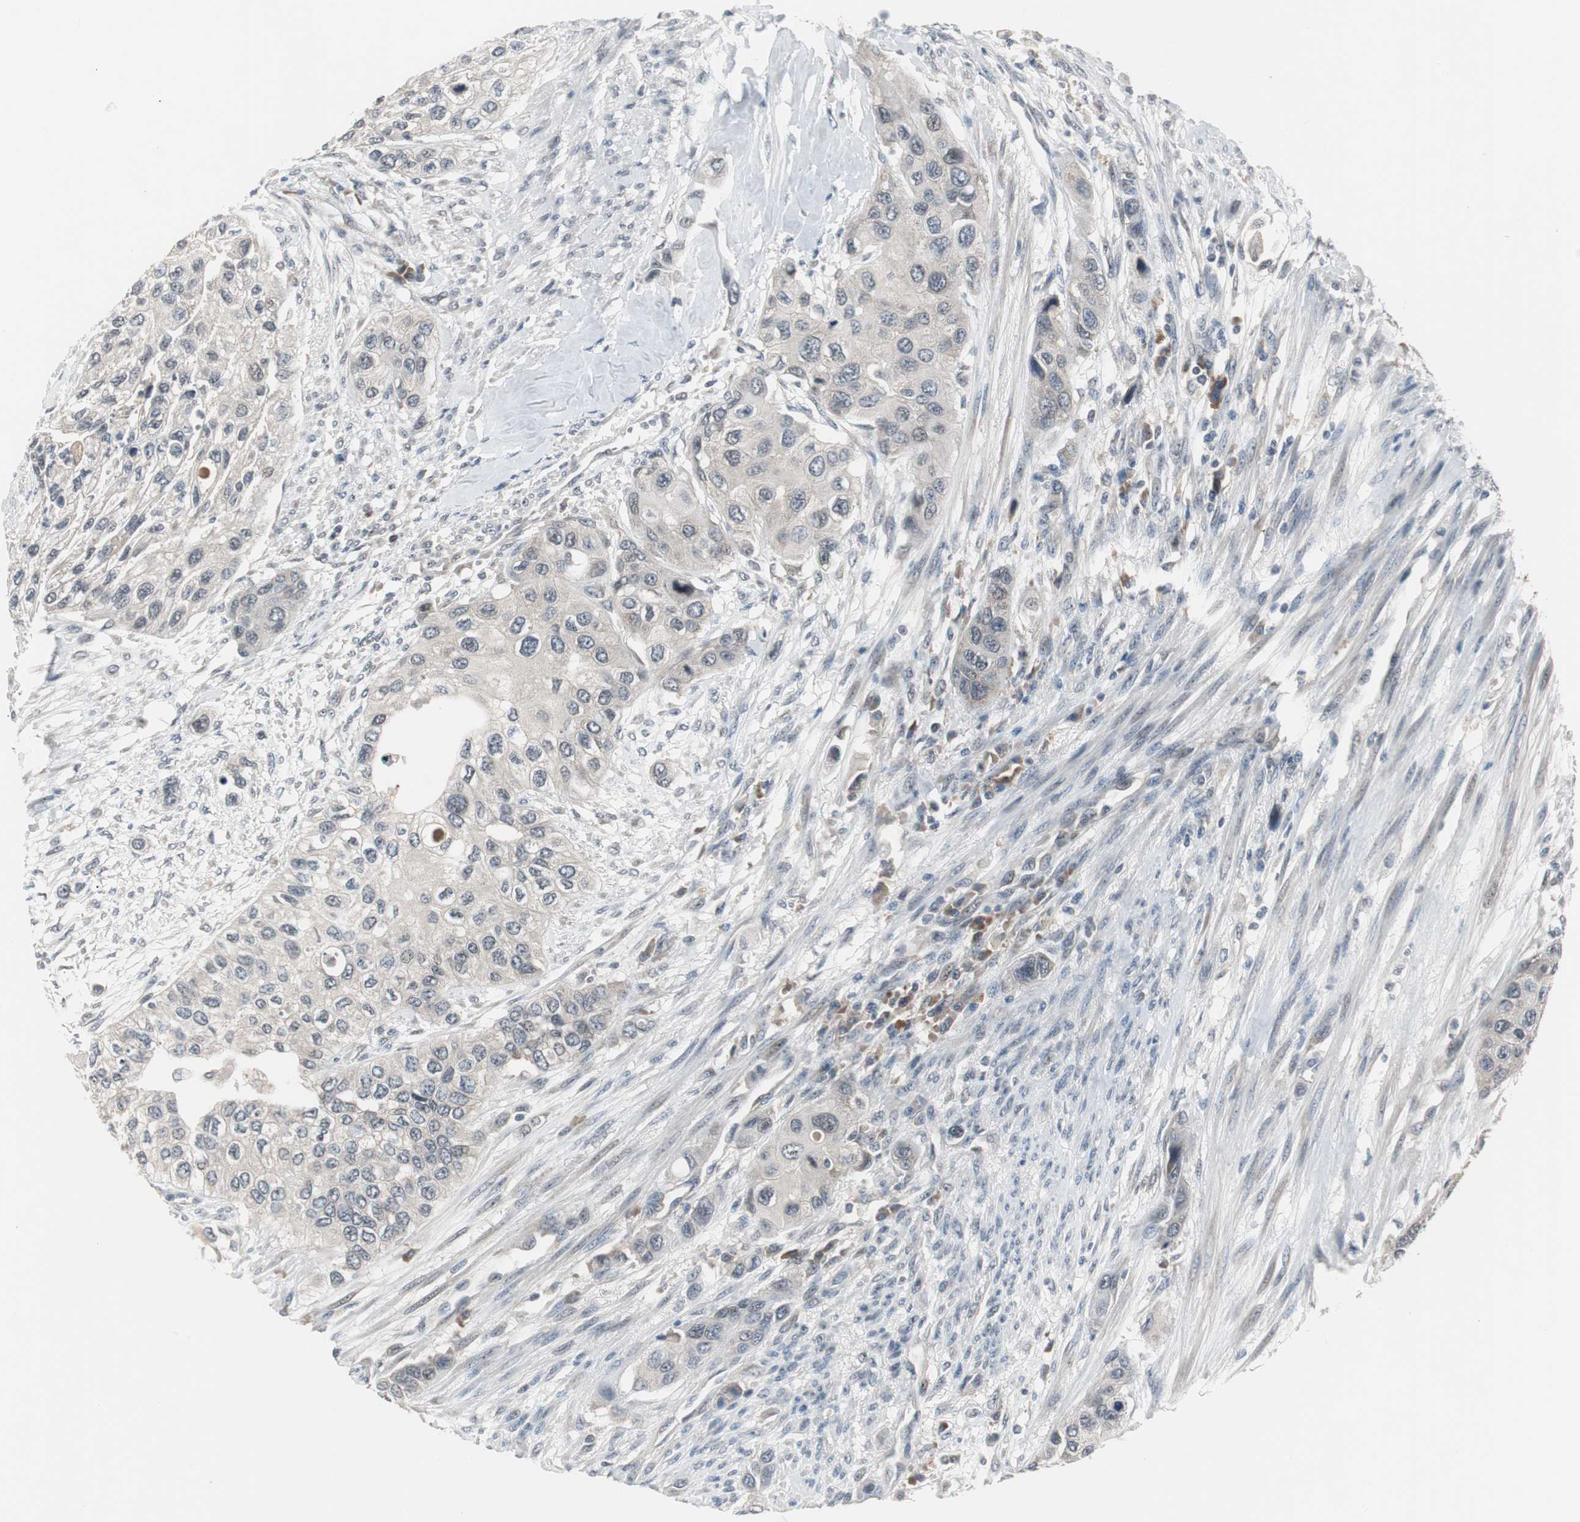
{"staining": {"intensity": "weak", "quantity": ">75%", "location": "cytoplasmic/membranous"}, "tissue": "urothelial cancer", "cell_type": "Tumor cells", "image_type": "cancer", "snomed": [{"axis": "morphology", "description": "Urothelial carcinoma, High grade"}, {"axis": "topography", "description": "Urinary bladder"}], "caption": "Immunohistochemistry (IHC) micrograph of neoplastic tissue: human urothelial cancer stained using immunohistochemistry displays low levels of weak protein expression localized specifically in the cytoplasmic/membranous of tumor cells, appearing as a cytoplasmic/membranous brown color.", "gene": "ZMPSTE24", "patient": {"sex": "female", "age": 56}}